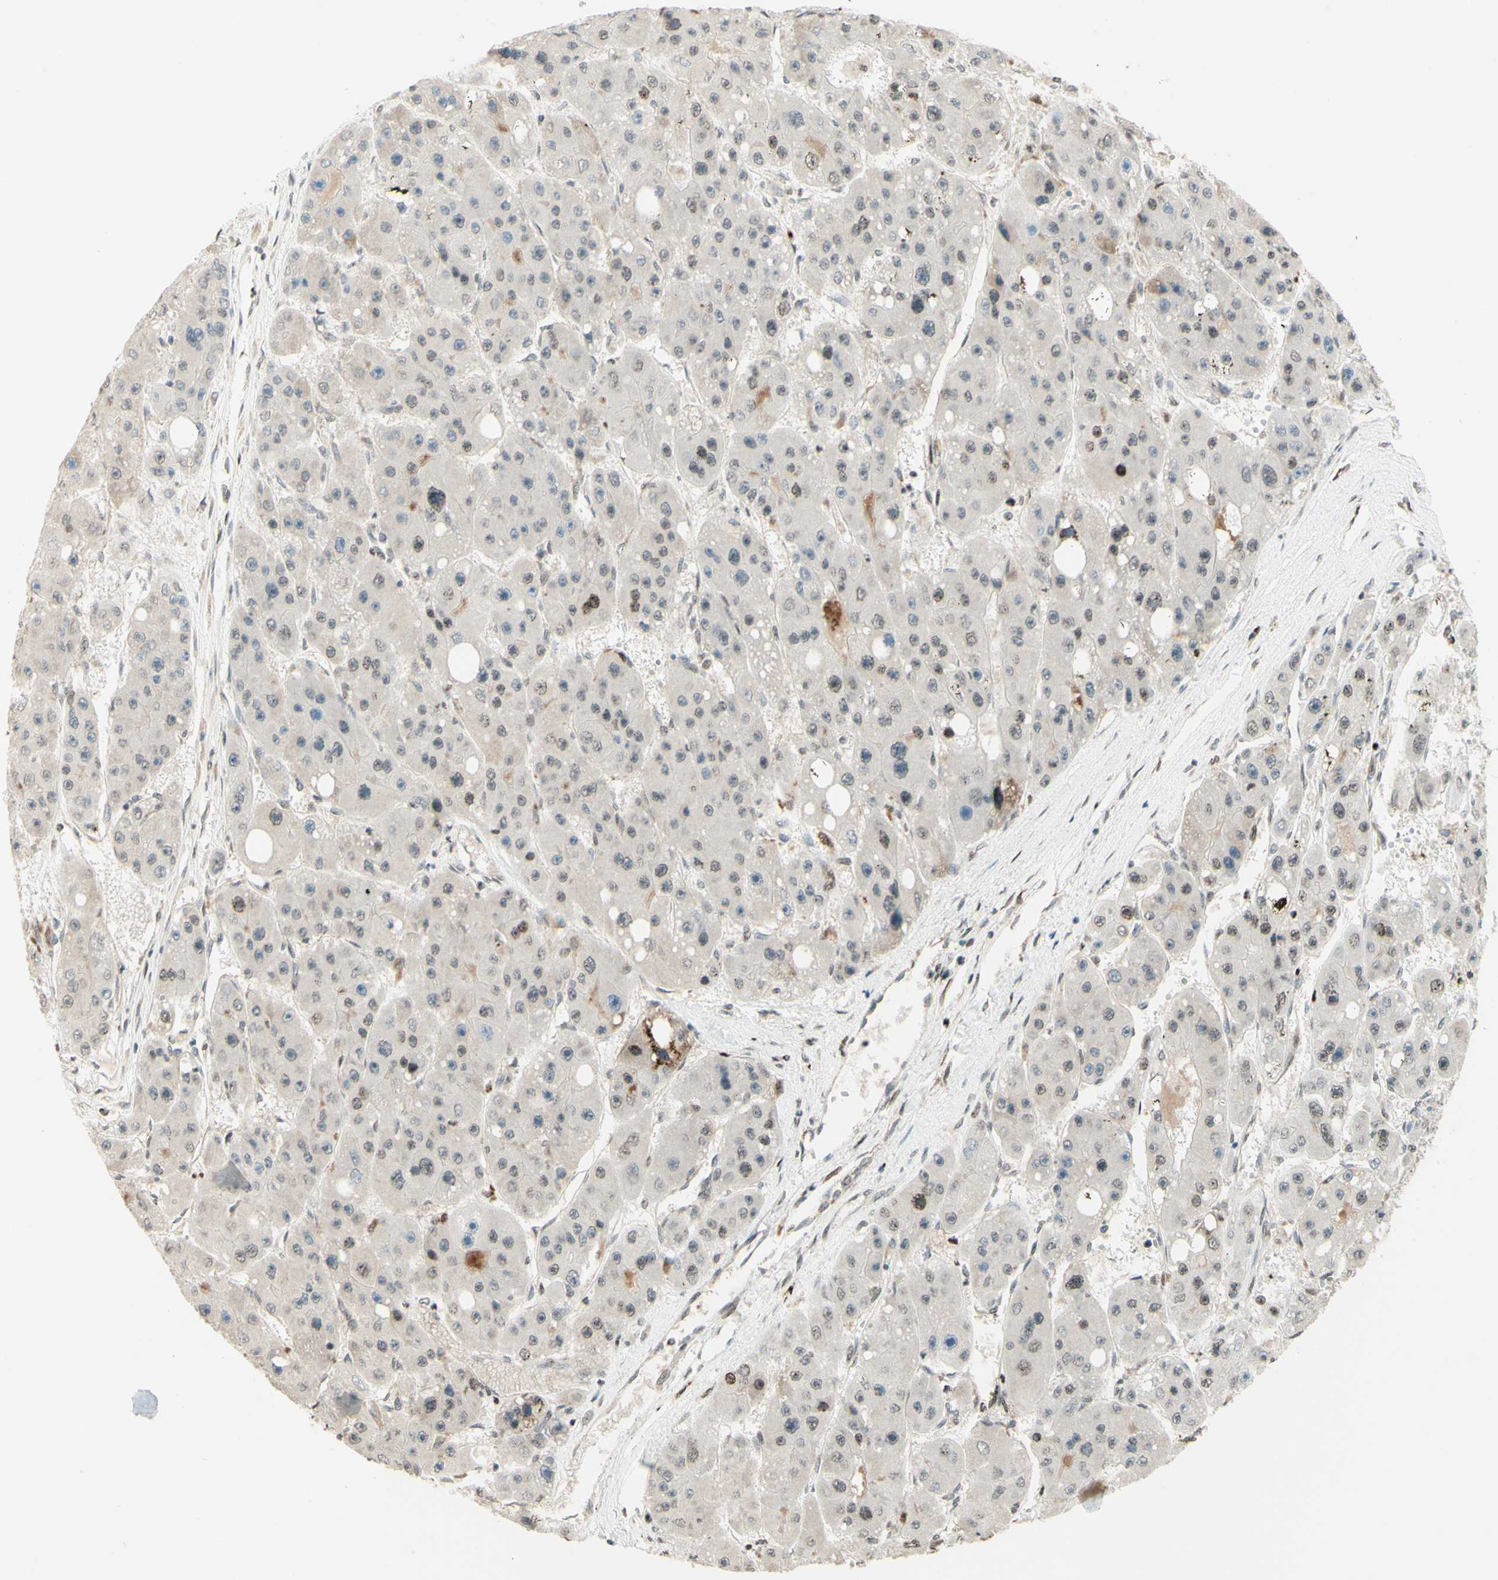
{"staining": {"intensity": "weak", "quantity": "<25%", "location": "cytoplasmic/membranous,nuclear"}, "tissue": "liver cancer", "cell_type": "Tumor cells", "image_type": "cancer", "snomed": [{"axis": "morphology", "description": "Carcinoma, Hepatocellular, NOS"}, {"axis": "topography", "description": "Liver"}], "caption": "The image exhibits no staining of tumor cells in hepatocellular carcinoma (liver).", "gene": "CDKL5", "patient": {"sex": "female", "age": 61}}